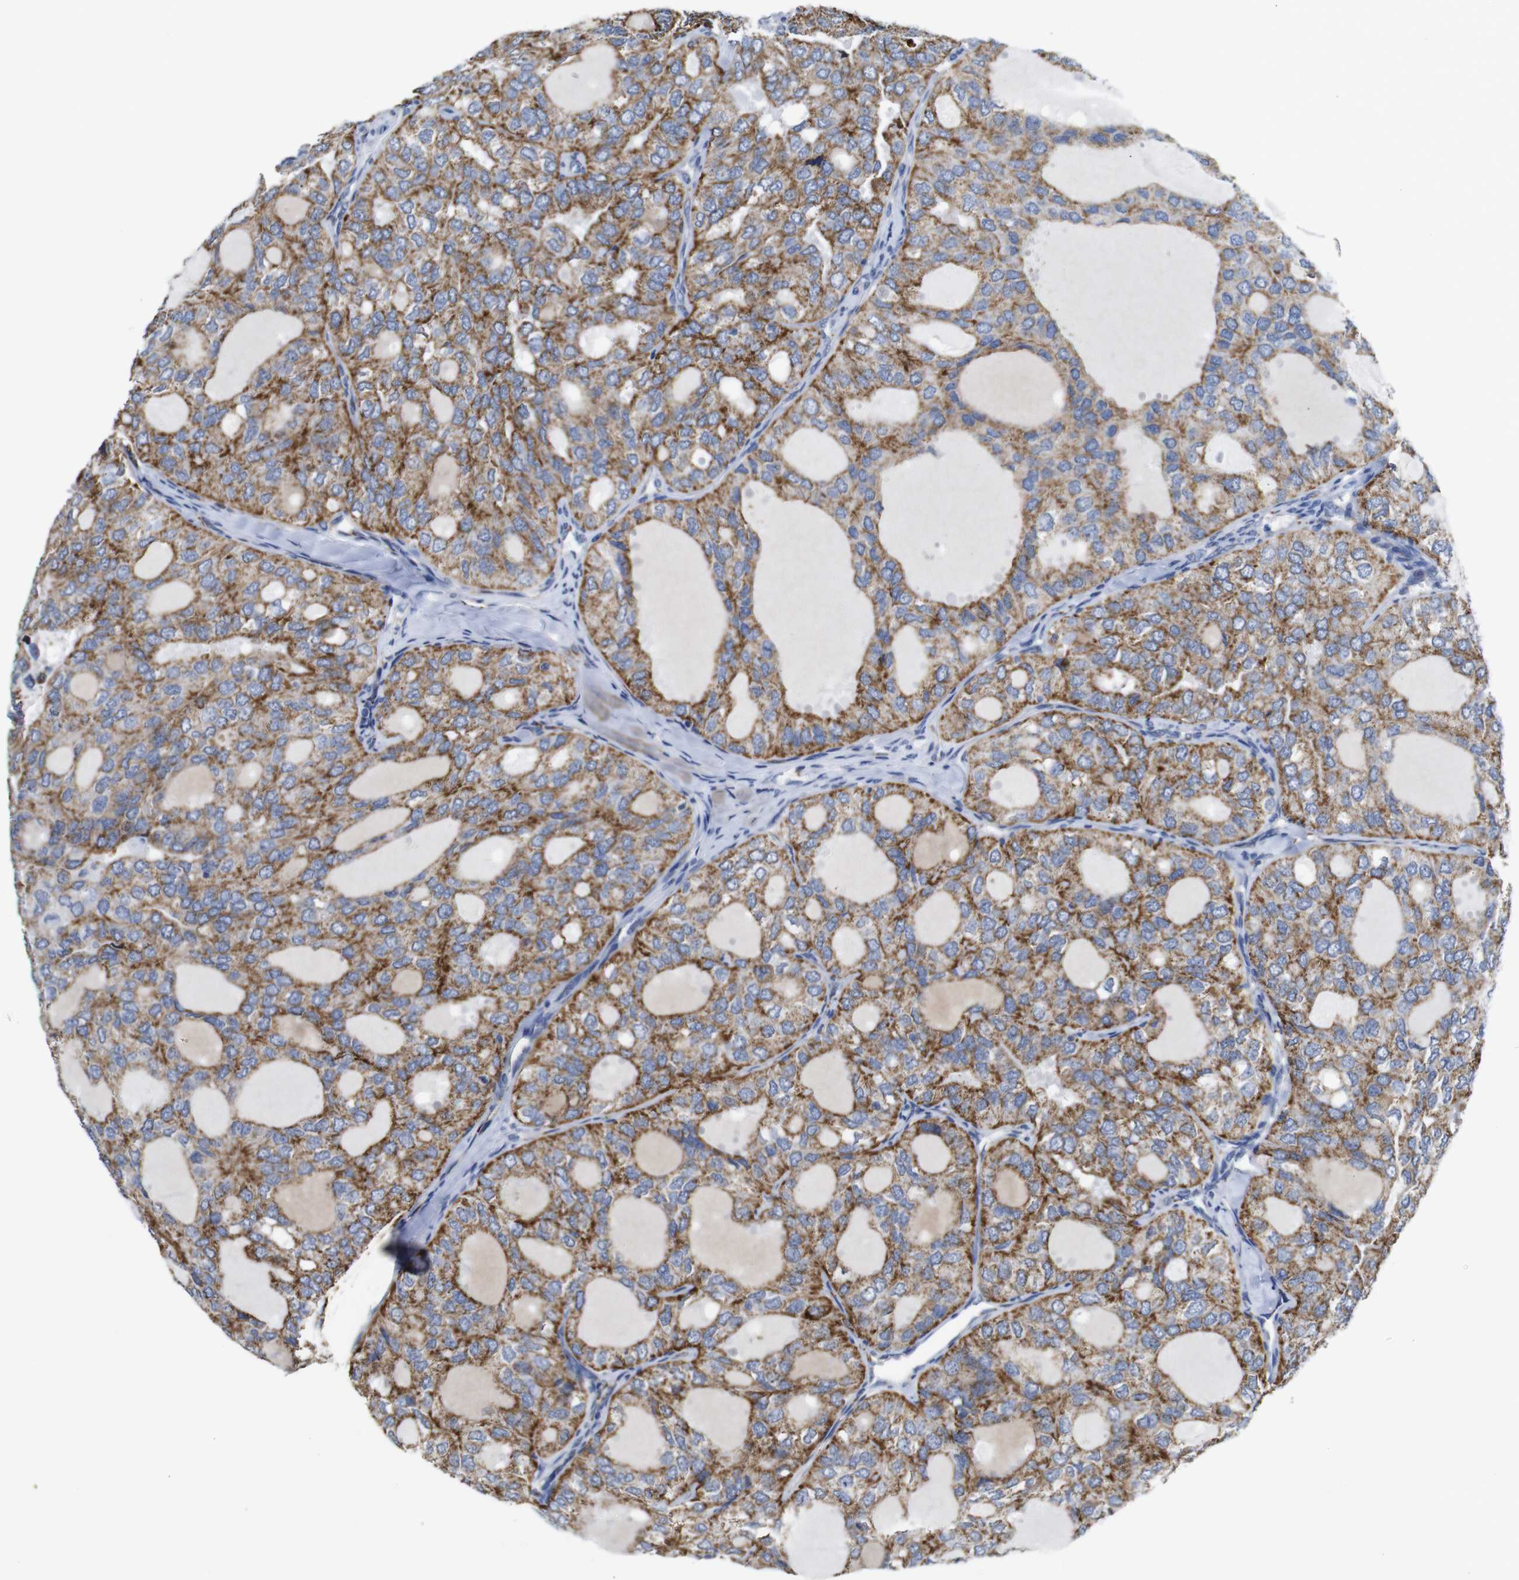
{"staining": {"intensity": "strong", "quantity": "25%-75%", "location": "cytoplasmic/membranous"}, "tissue": "thyroid cancer", "cell_type": "Tumor cells", "image_type": "cancer", "snomed": [{"axis": "morphology", "description": "Follicular adenoma carcinoma, NOS"}, {"axis": "topography", "description": "Thyroid gland"}], "caption": "Thyroid cancer was stained to show a protein in brown. There is high levels of strong cytoplasmic/membranous staining in about 25%-75% of tumor cells.", "gene": "MAOA", "patient": {"sex": "male", "age": 75}}